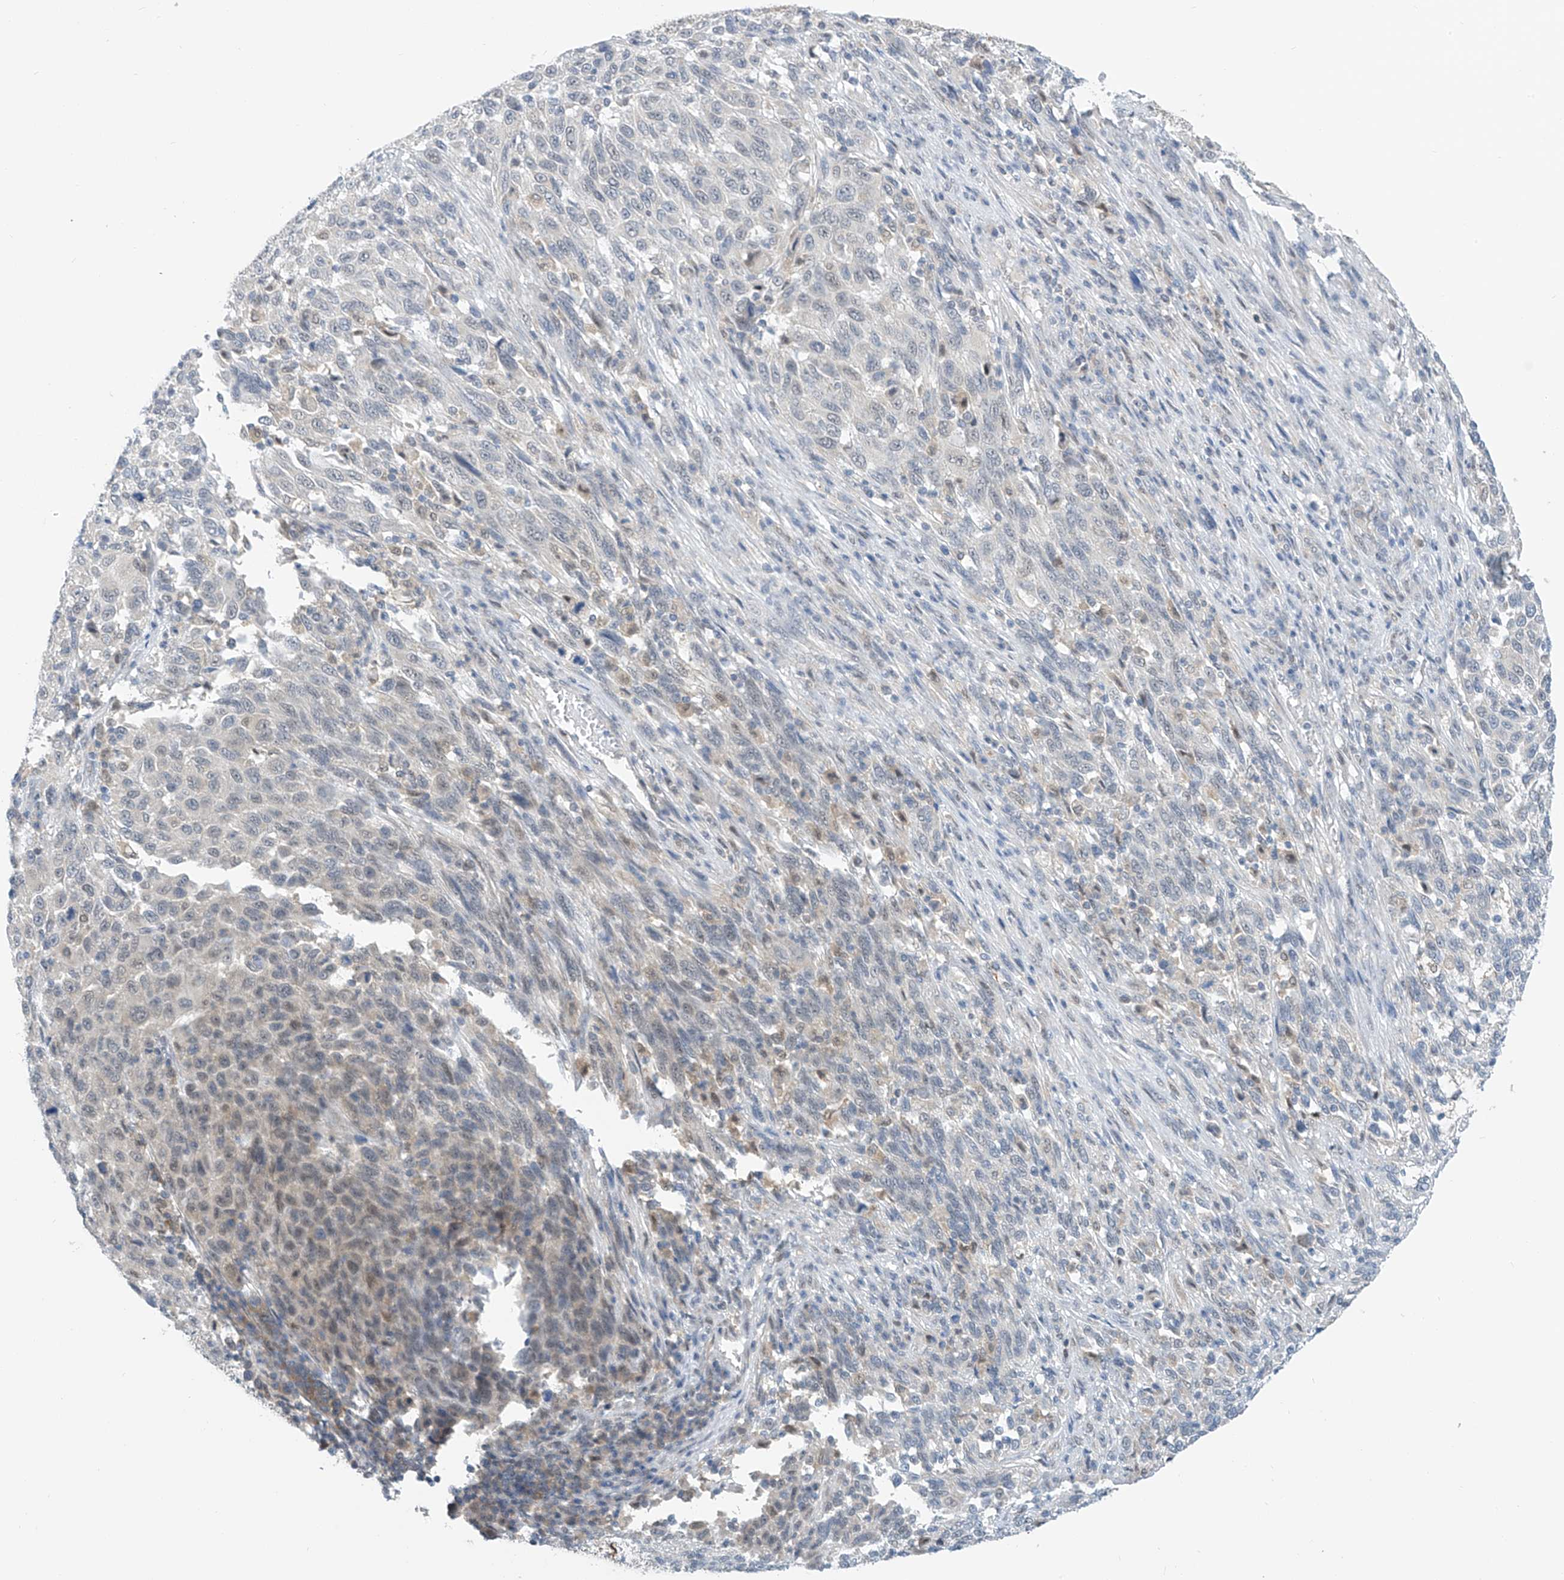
{"staining": {"intensity": "negative", "quantity": "none", "location": "none"}, "tissue": "melanoma", "cell_type": "Tumor cells", "image_type": "cancer", "snomed": [{"axis": "morphology", "description": "Malignant melanoma, Metastatic site"}, {"axis": "topography", "description": "Lymph node"}], "caption": "Malignant melanoma (metastatic site) was stained to show a protein in brown. There is no significant positivity in tumor cells.", "gene": "APLF", "patient": {"sex": "male", "age": 61}}